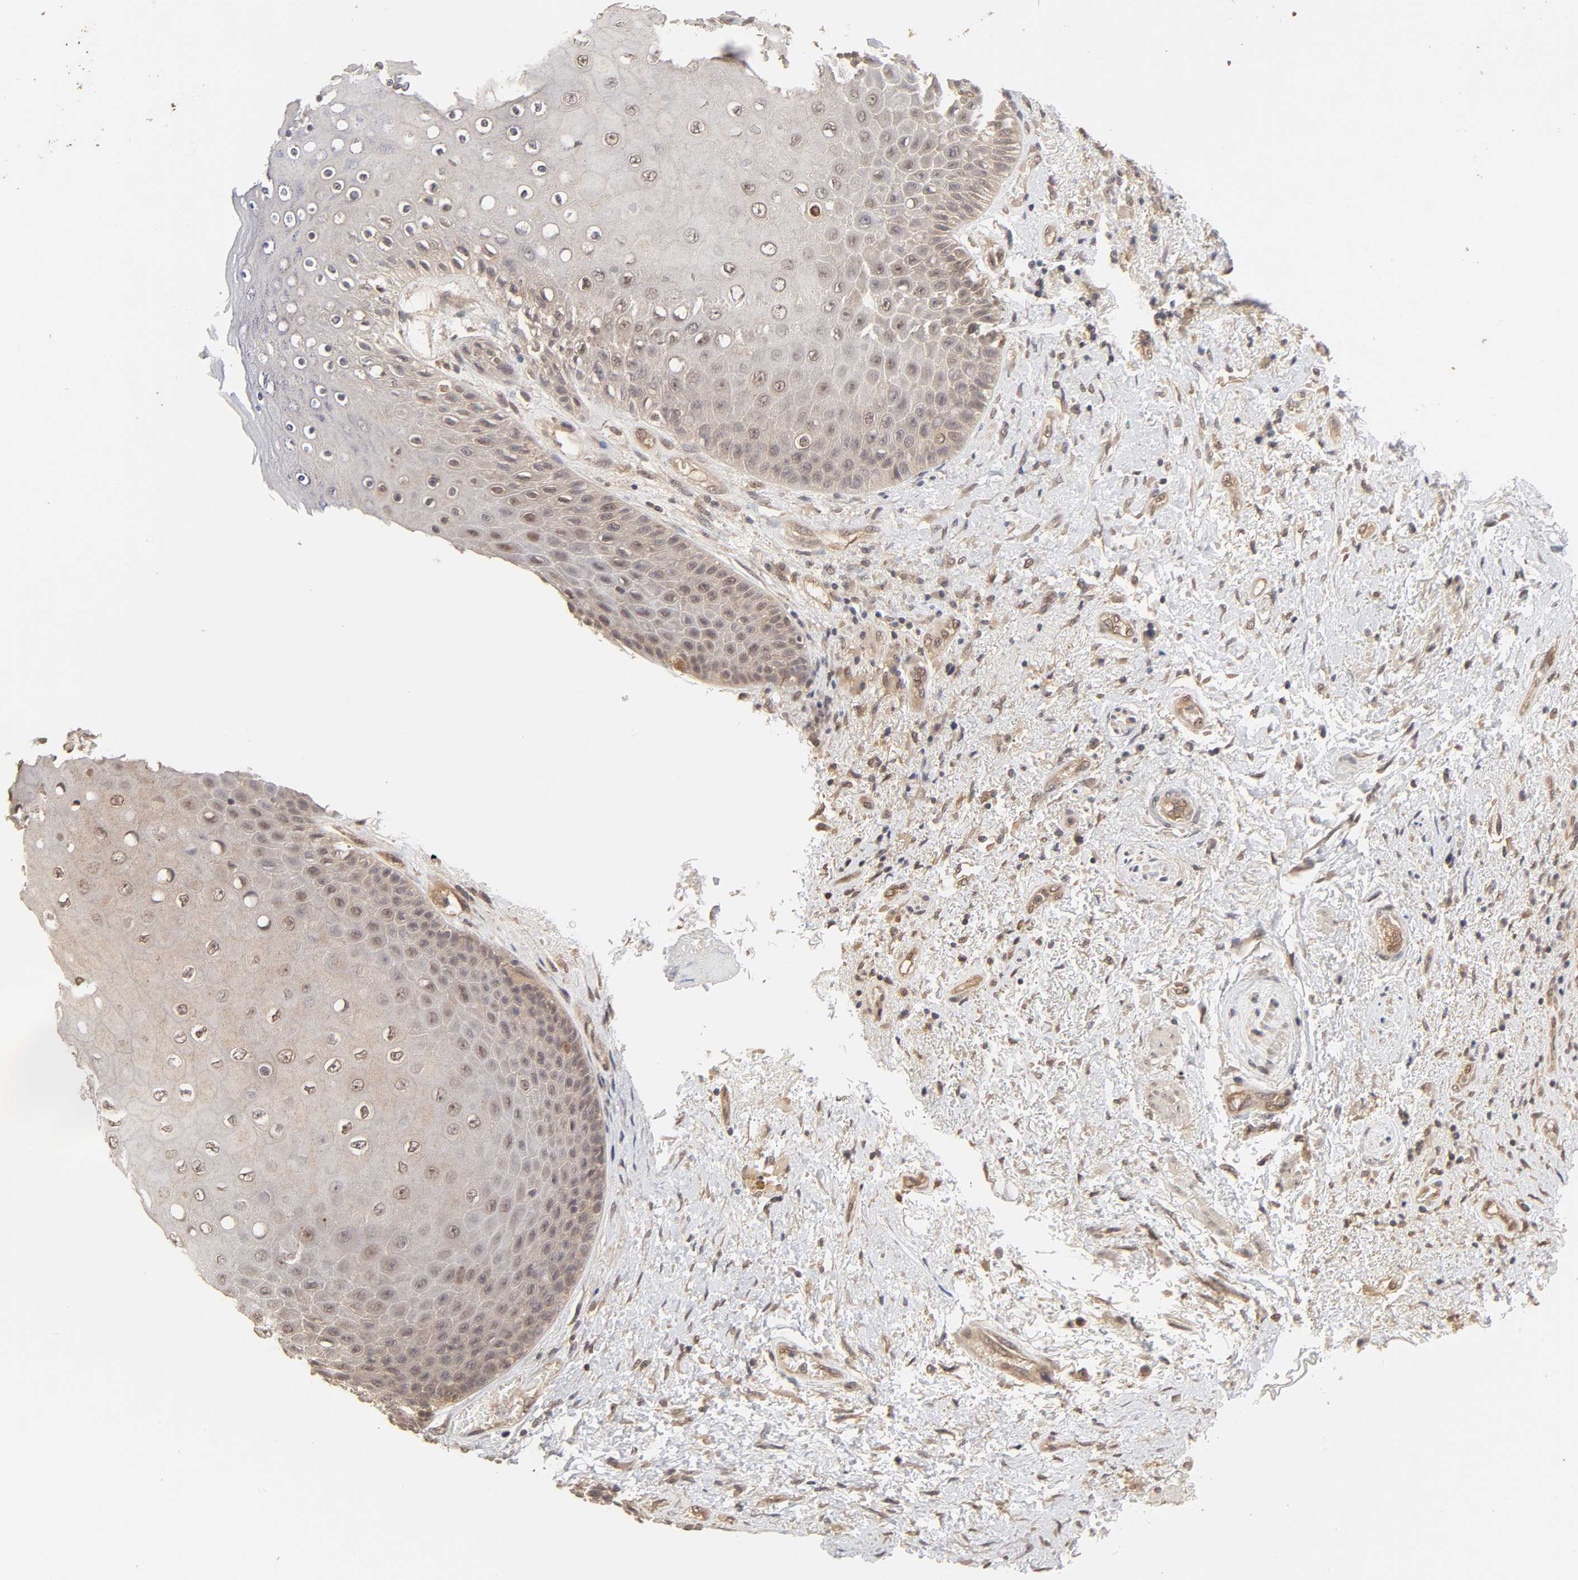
{"staining": {"intensity": "weak", "quantity": ">75%", "location": "cytoplasmic/membranous"}, "tissue": "skin", "cell_type": "Epidermal cells", "image_type": "normal", "snomed": [{"axis": "morphology", "description": "Normal tissue, NOS"}, {"axis": "topography", "description": "Anal"}], "caption": "This histopathology image shows immunohistochemistry staining of benign skin, with low weak cytoplasmic/membranous staining in approximately >75% of epidermal cells.", "gene": "MAPK1", "patient": {"sex": "female", "age": 46}}